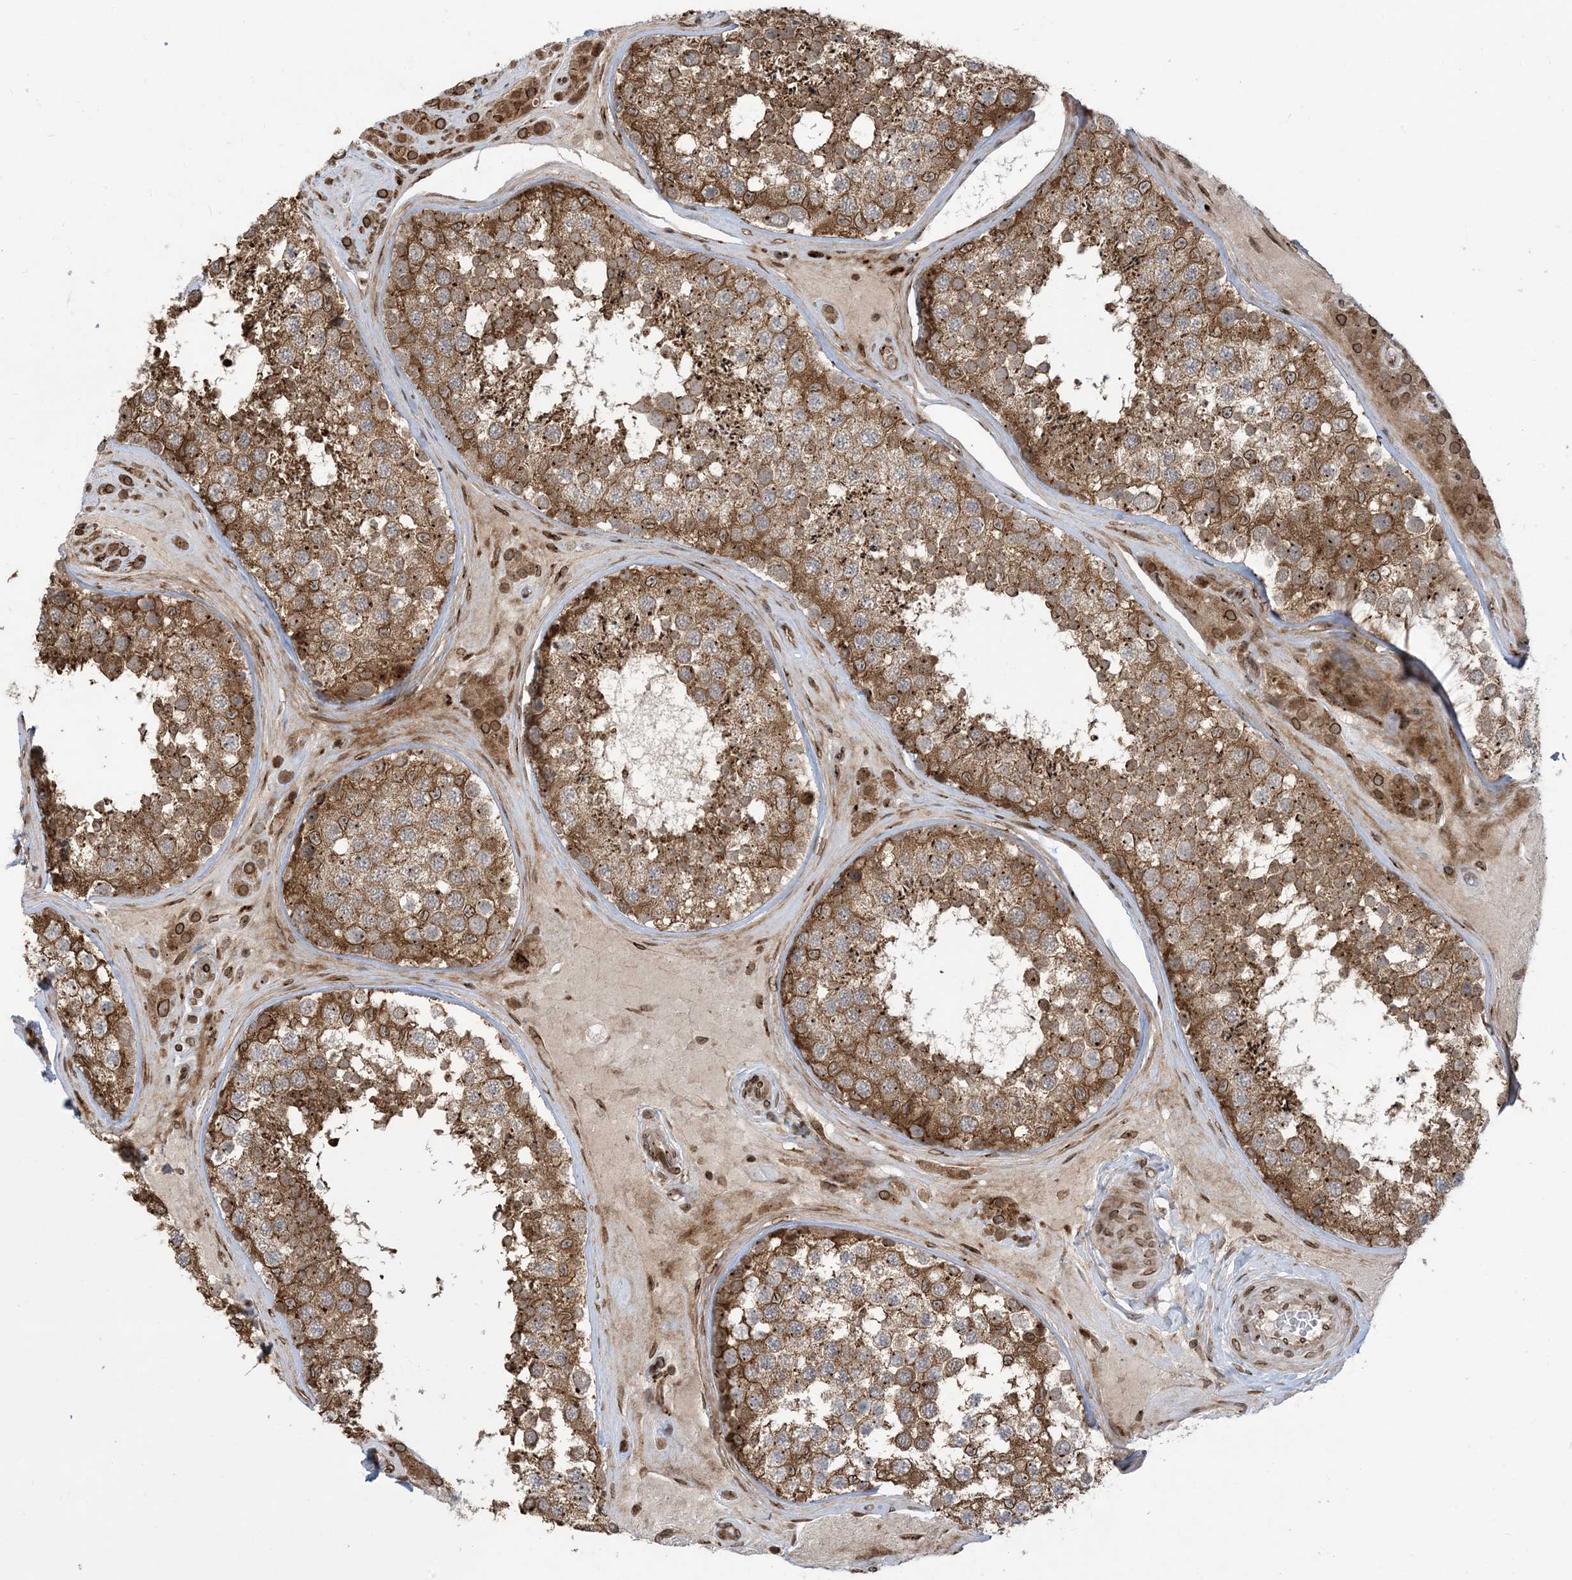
{"staining": {"intensity": "strong", "quantity": ">75%", "location": "cytoplasmic/membranous"}, "tissue": "testis", "cell_type": "Cells in seminiferous ducts", "image_type": "normal", "snomed": [{"axis": "morphology", "description": "Normal tissue, NOS"}, {"axis": "topography", "description": "Testis"}], "caption": "Brown immunohistochemical staining in normal testis exhibits strong cytoplasmic/membranous positivity in approximately >75% of cells in seminiferous ducts.", "gene": "CASP4", "patient": {"sex": "male", "age": 46}}